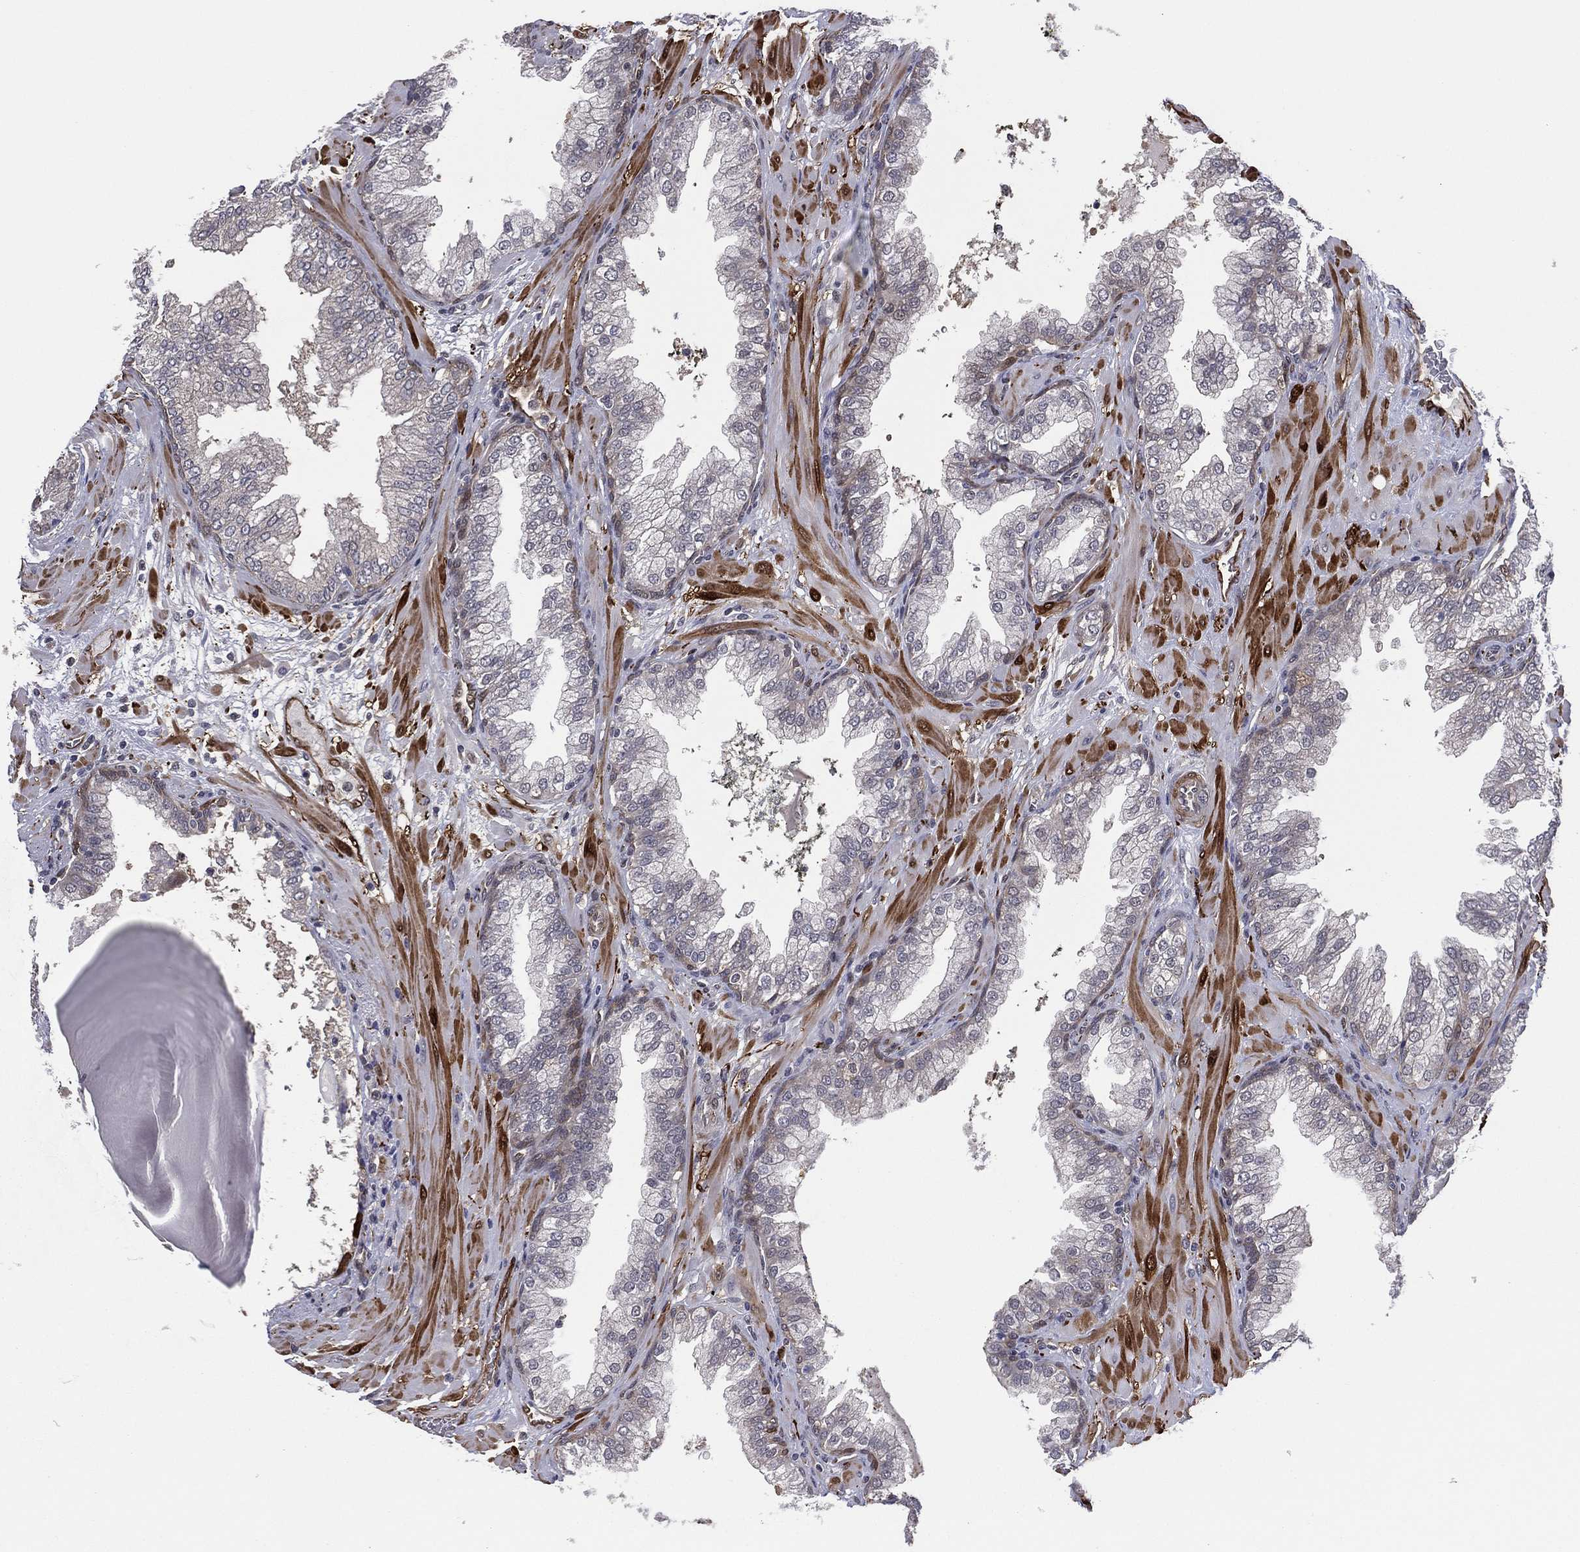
{"staining": {"intensity": "weak", "quantity": "<25%", "location": "cytoplasmic/membranous"}, "tissue": "prostate cancer", "cell_type": "Tumor cells", "image_type": "cancer", "snomed": [{"axis": "morphology", "description": "Adenocarcinoma, Low grade"}, {"axis": "topography", "description": "Prostate"}], "caption": "Immunohistochemistry micrograph of human prostate cancer stained for a protein (brown), which demonstrates no expression in tumor cells.", "gene": "SNCG", "patient": {"sex": "male", "age": 62}}